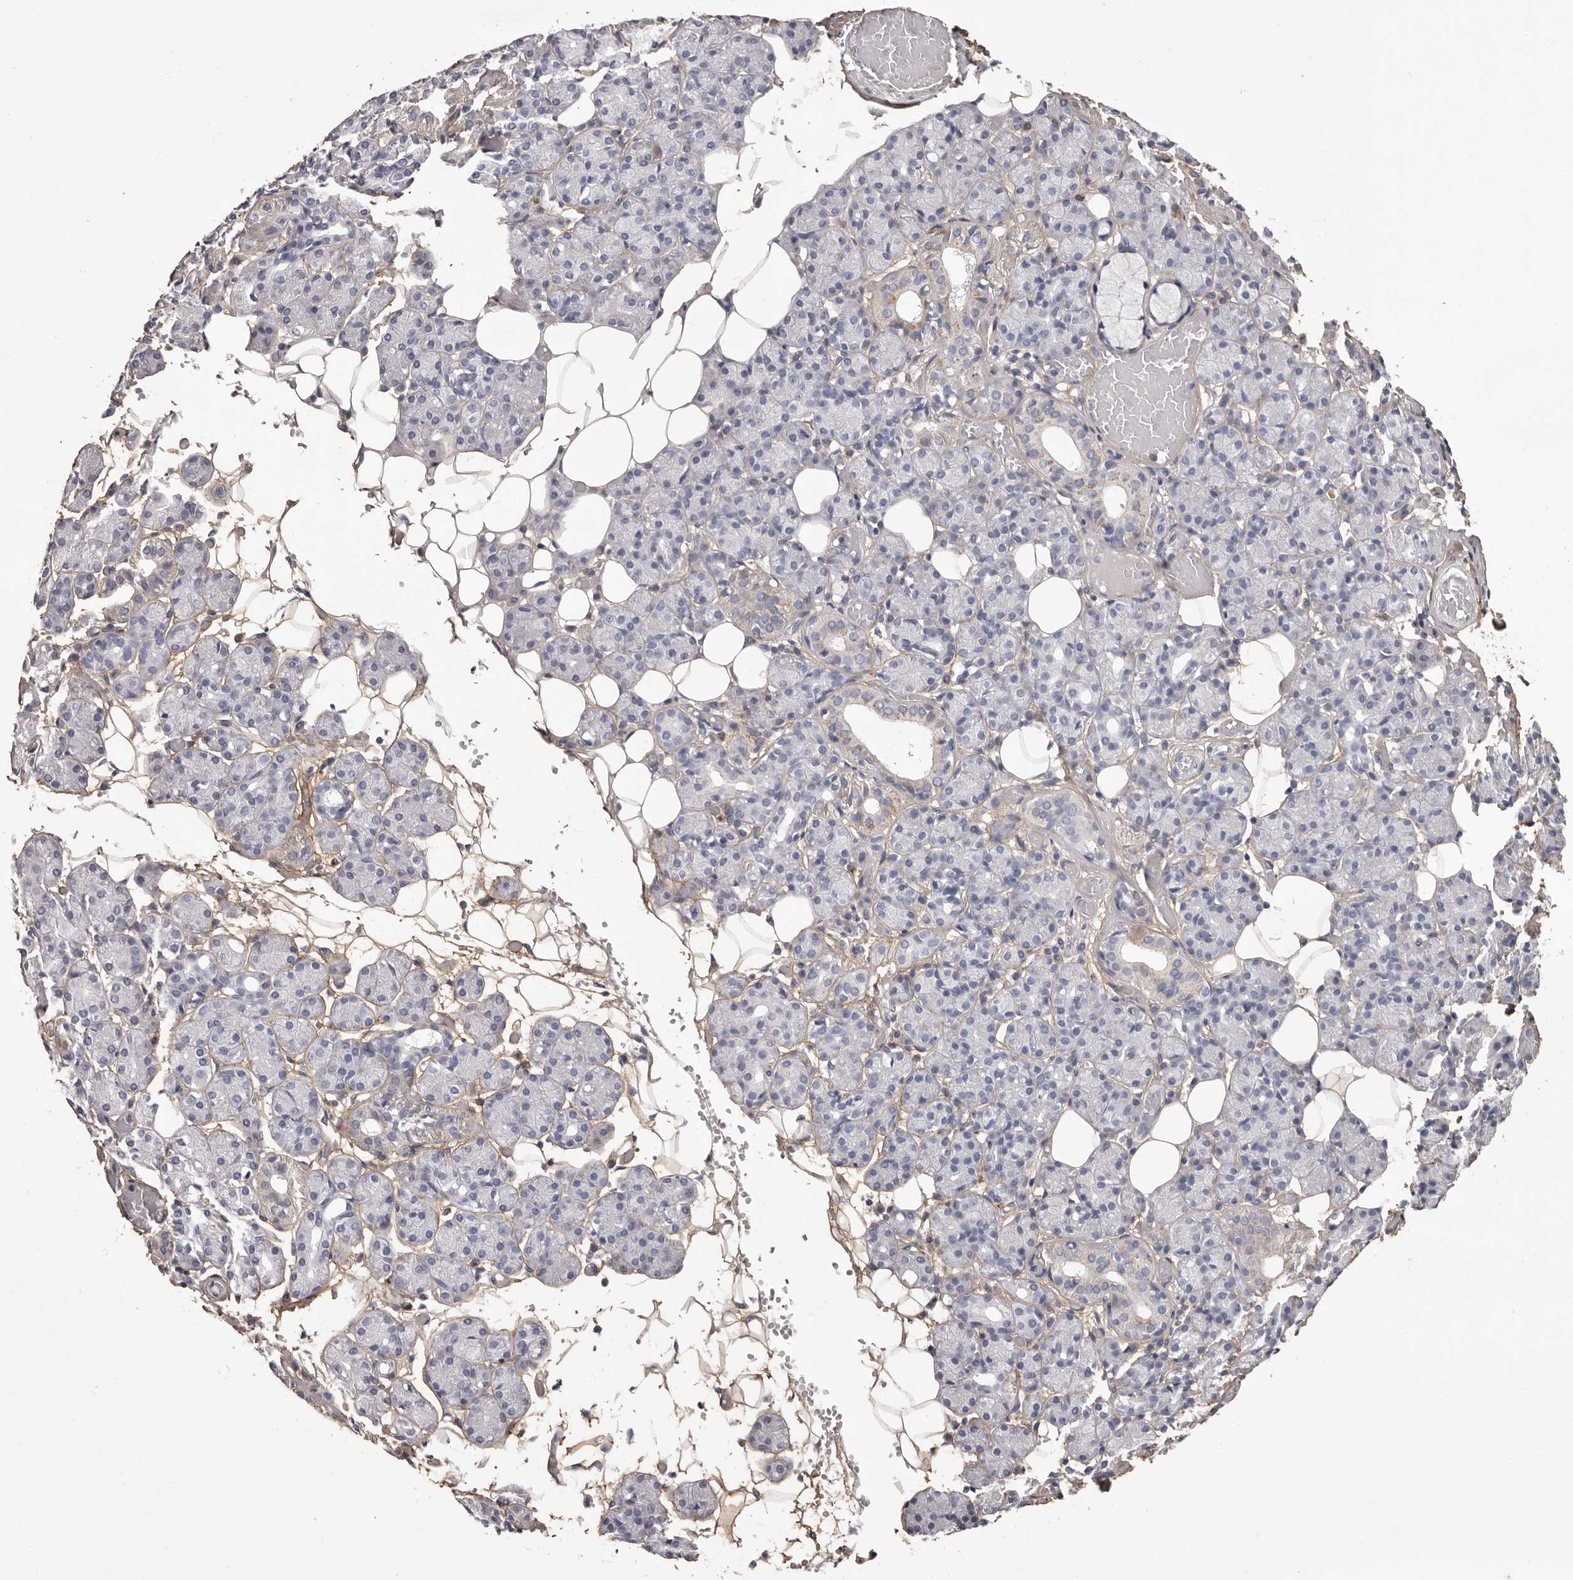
{"staining": {"intensity": "weak", "quantity": "<25%", "location": "cytoplasmic/membranous"}, "tissue": "salivary gland", "cell_type": "Glandular cells", "image_type": "normal", "snomed": [{"axis": "morphology", "description": "Normal tissue, NOS"}, {"axis": "topography", "description": "Salivary gland"}], "caption": "High magnification brightfield microscopy of benign salivary gland stained with DAB (3,3'-diaminobenzidine) (brown) and counterstained with hematoxylin (blue): glandular cells show no significant positivity. (DAB (3,3'-diaminobenzidine) IHC visualized using brightfield microscopy, high magnification).", "gene": "COL6A1", "patient": {"sex": "male", "age": 63}}